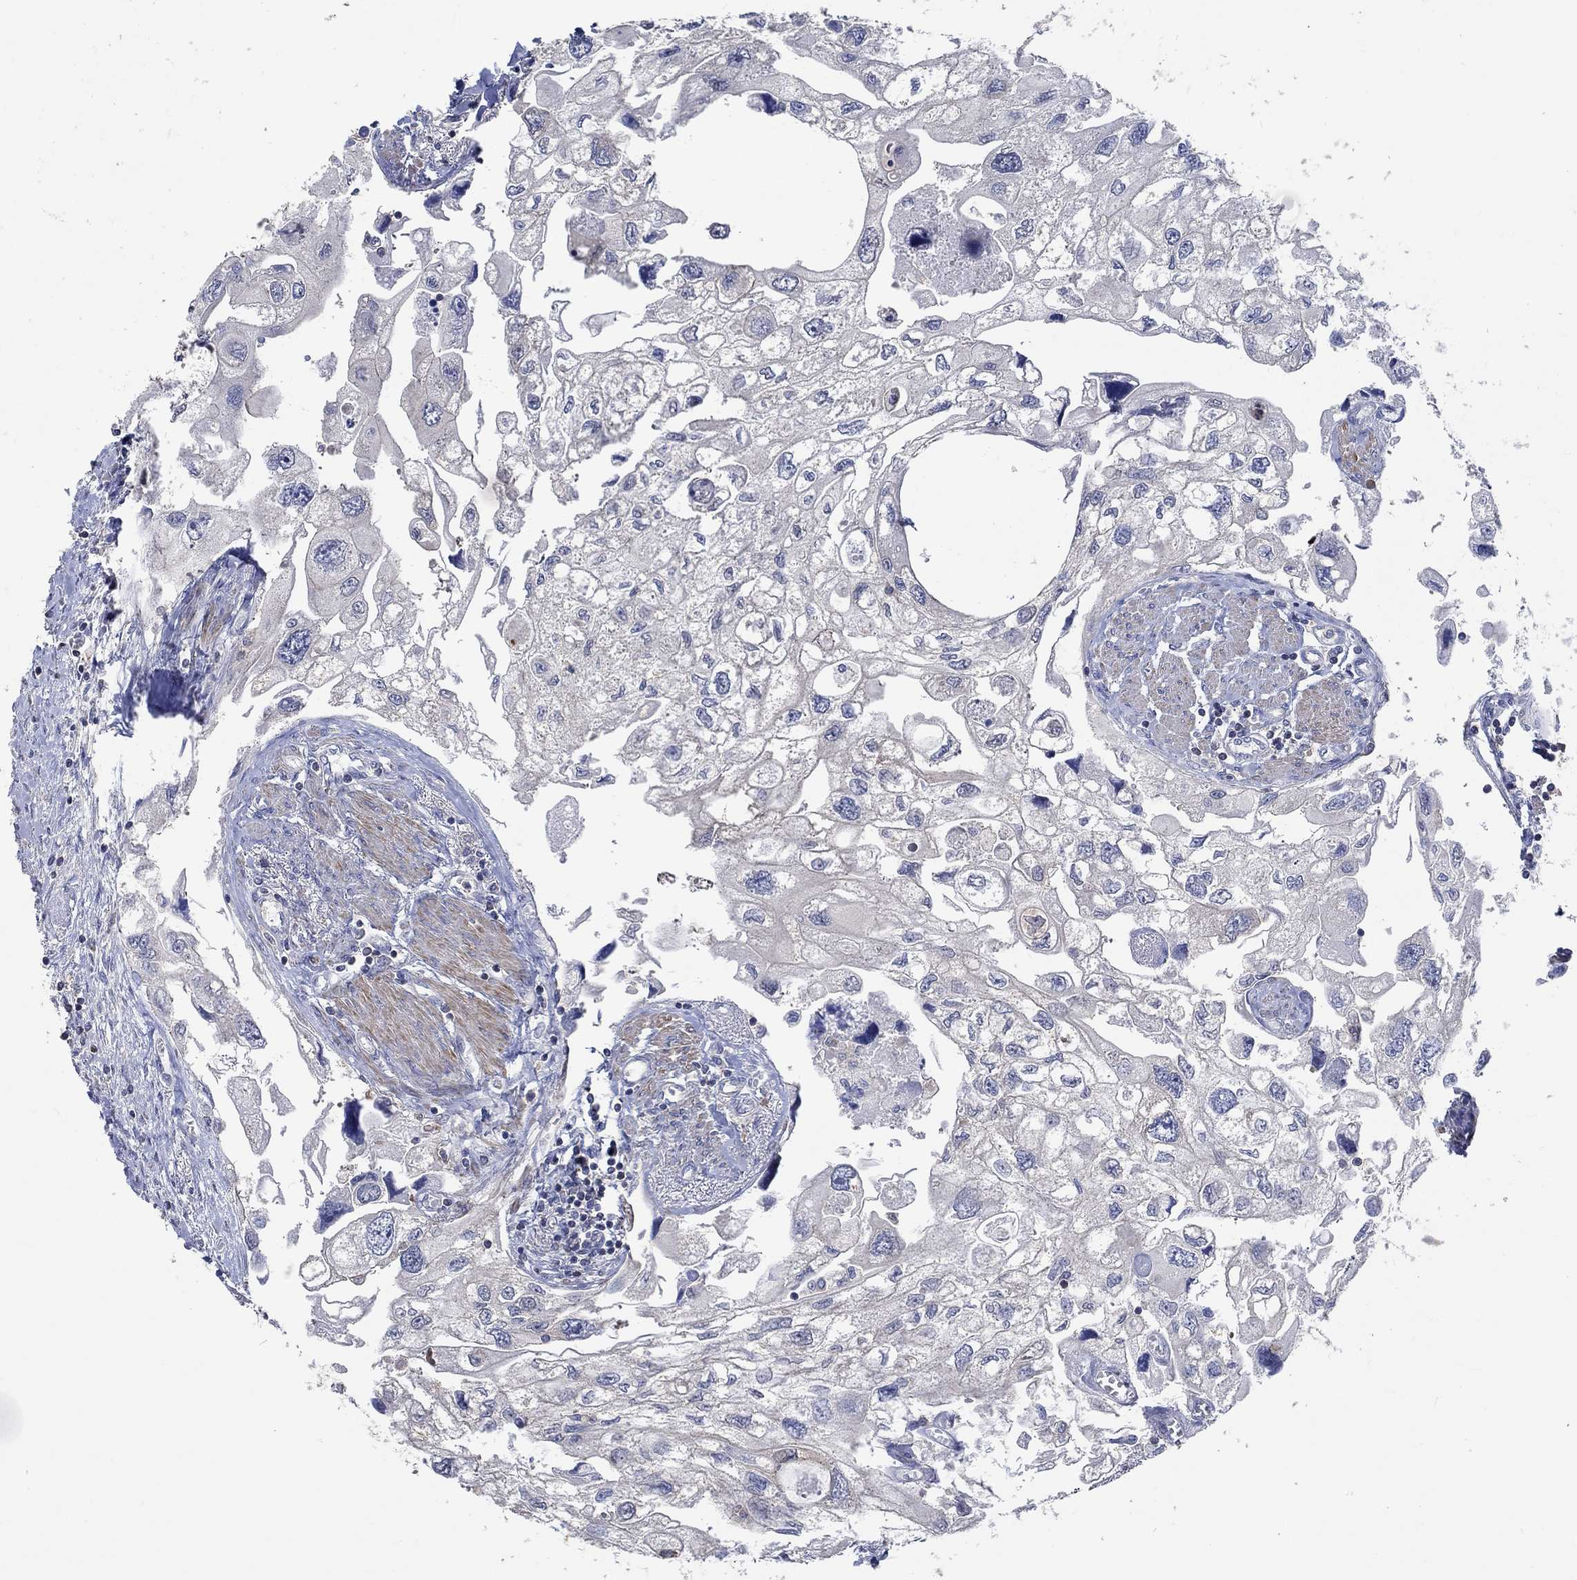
{"staining": {"intensity": "negative", "quantity": "none", "location": "none"}, "tissue": "urothelial cancer", "cell_type": "Tumor cells", "image_type": "cancer", "snomed": [{"axis": "morphology", "description": "Urothelial carcinoma, High grade"}, {"axis": "topography", "description": "Urinary bladder"}], "caption": "Immunohistochemistry photomicrograph of urothelial carcinoma (high-grade) stained for a protein (brown), which exhibits no positivity in tumor cells.", "gene": "TNFAIP8L3", "patient": {"sex": "male", "age": 59}}